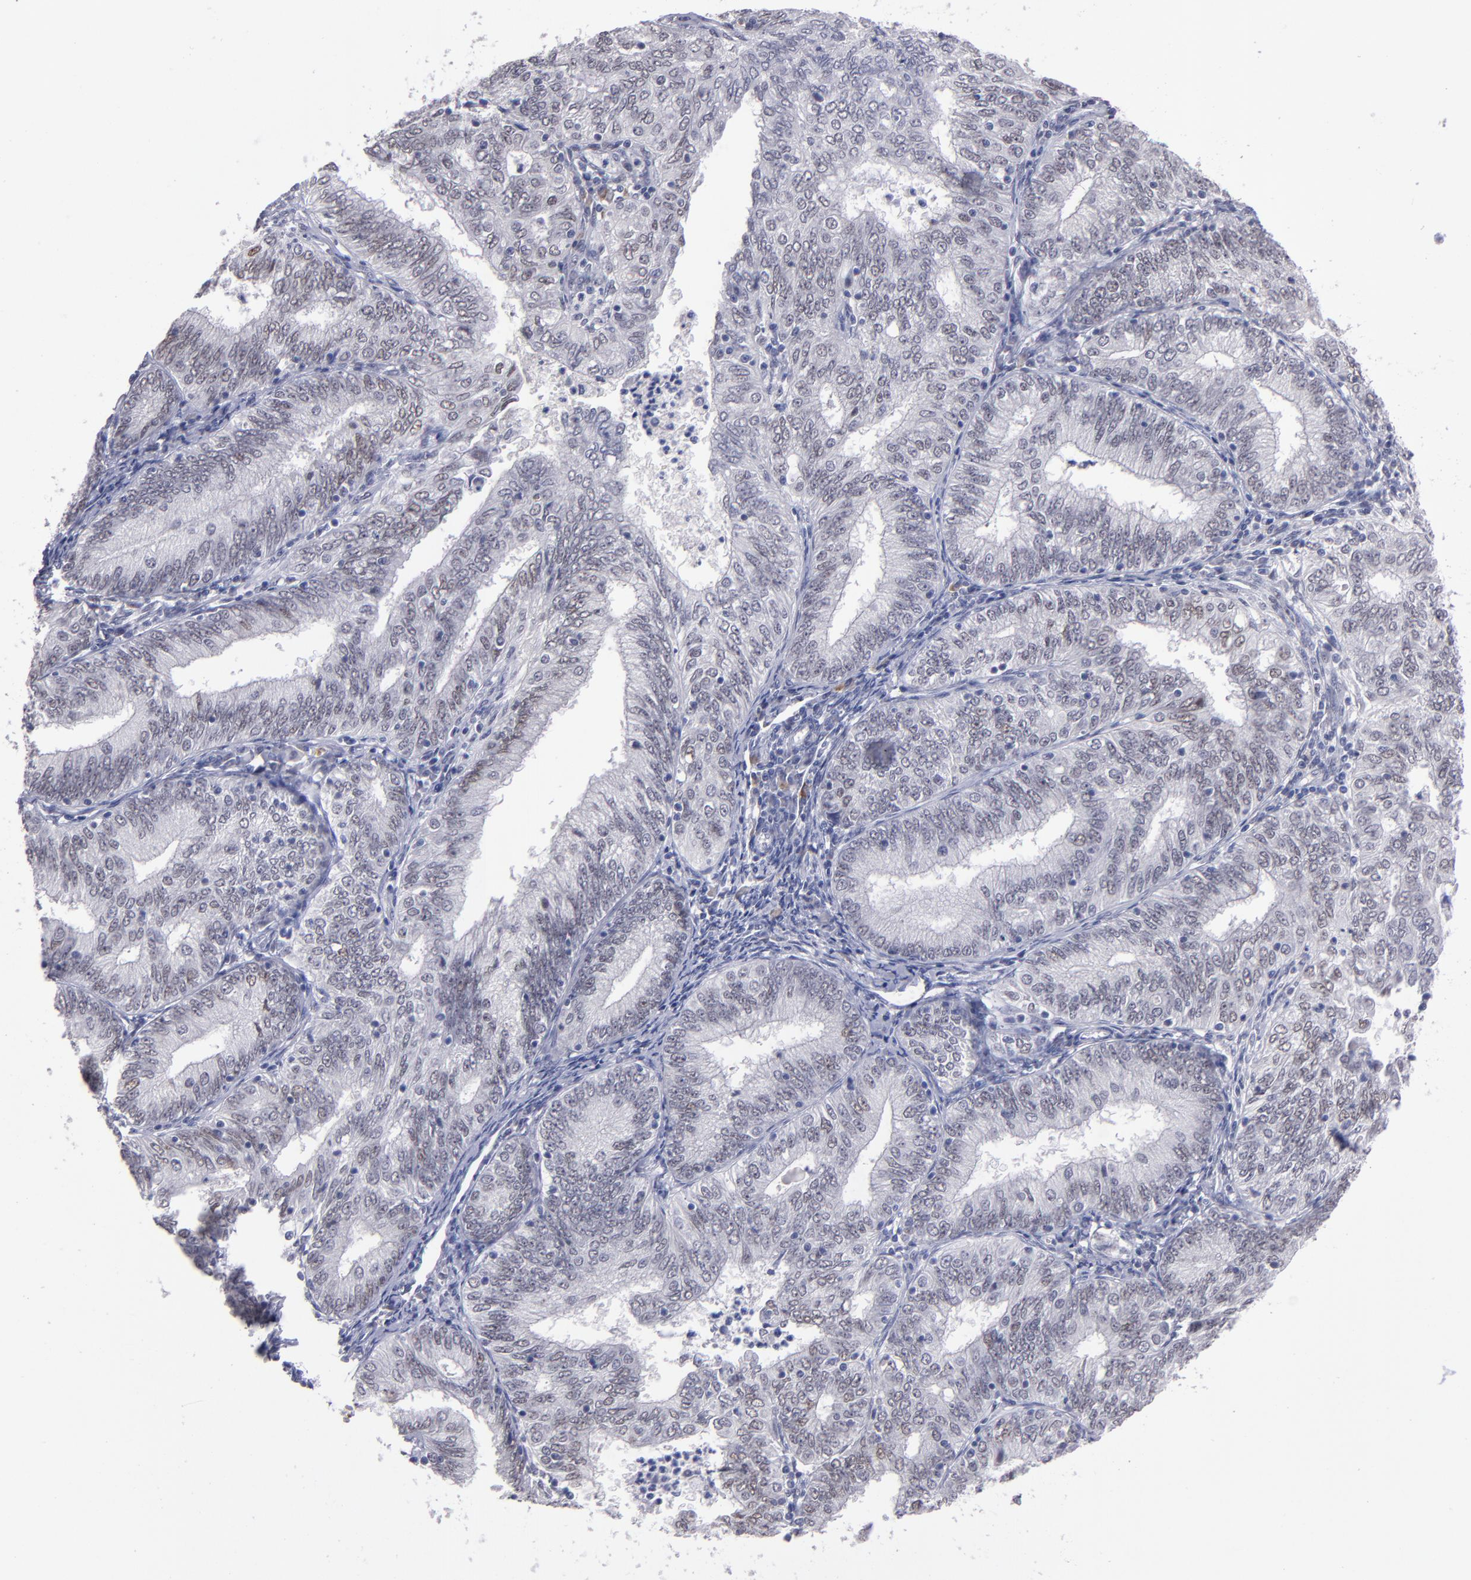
{"staining": {"intensity": "weak", "quantity": "<25%", "location": "nuclear"}, "tissue": "endometrial cancer", "cell_type": "Tumor cells", "image_type": "cancer", "snomed": [{"axis": "morphology", "description": "Adenocarcinoma, NOS"}, {"axis": "topography", "description": "Endometrium"}], "caption": "Protein analysis of adenocarcinoma (endometrial) displays no significant positivity in tumor cells.", "gene": "OTUB2", "patient": {"sex": "female", "age": 69}}